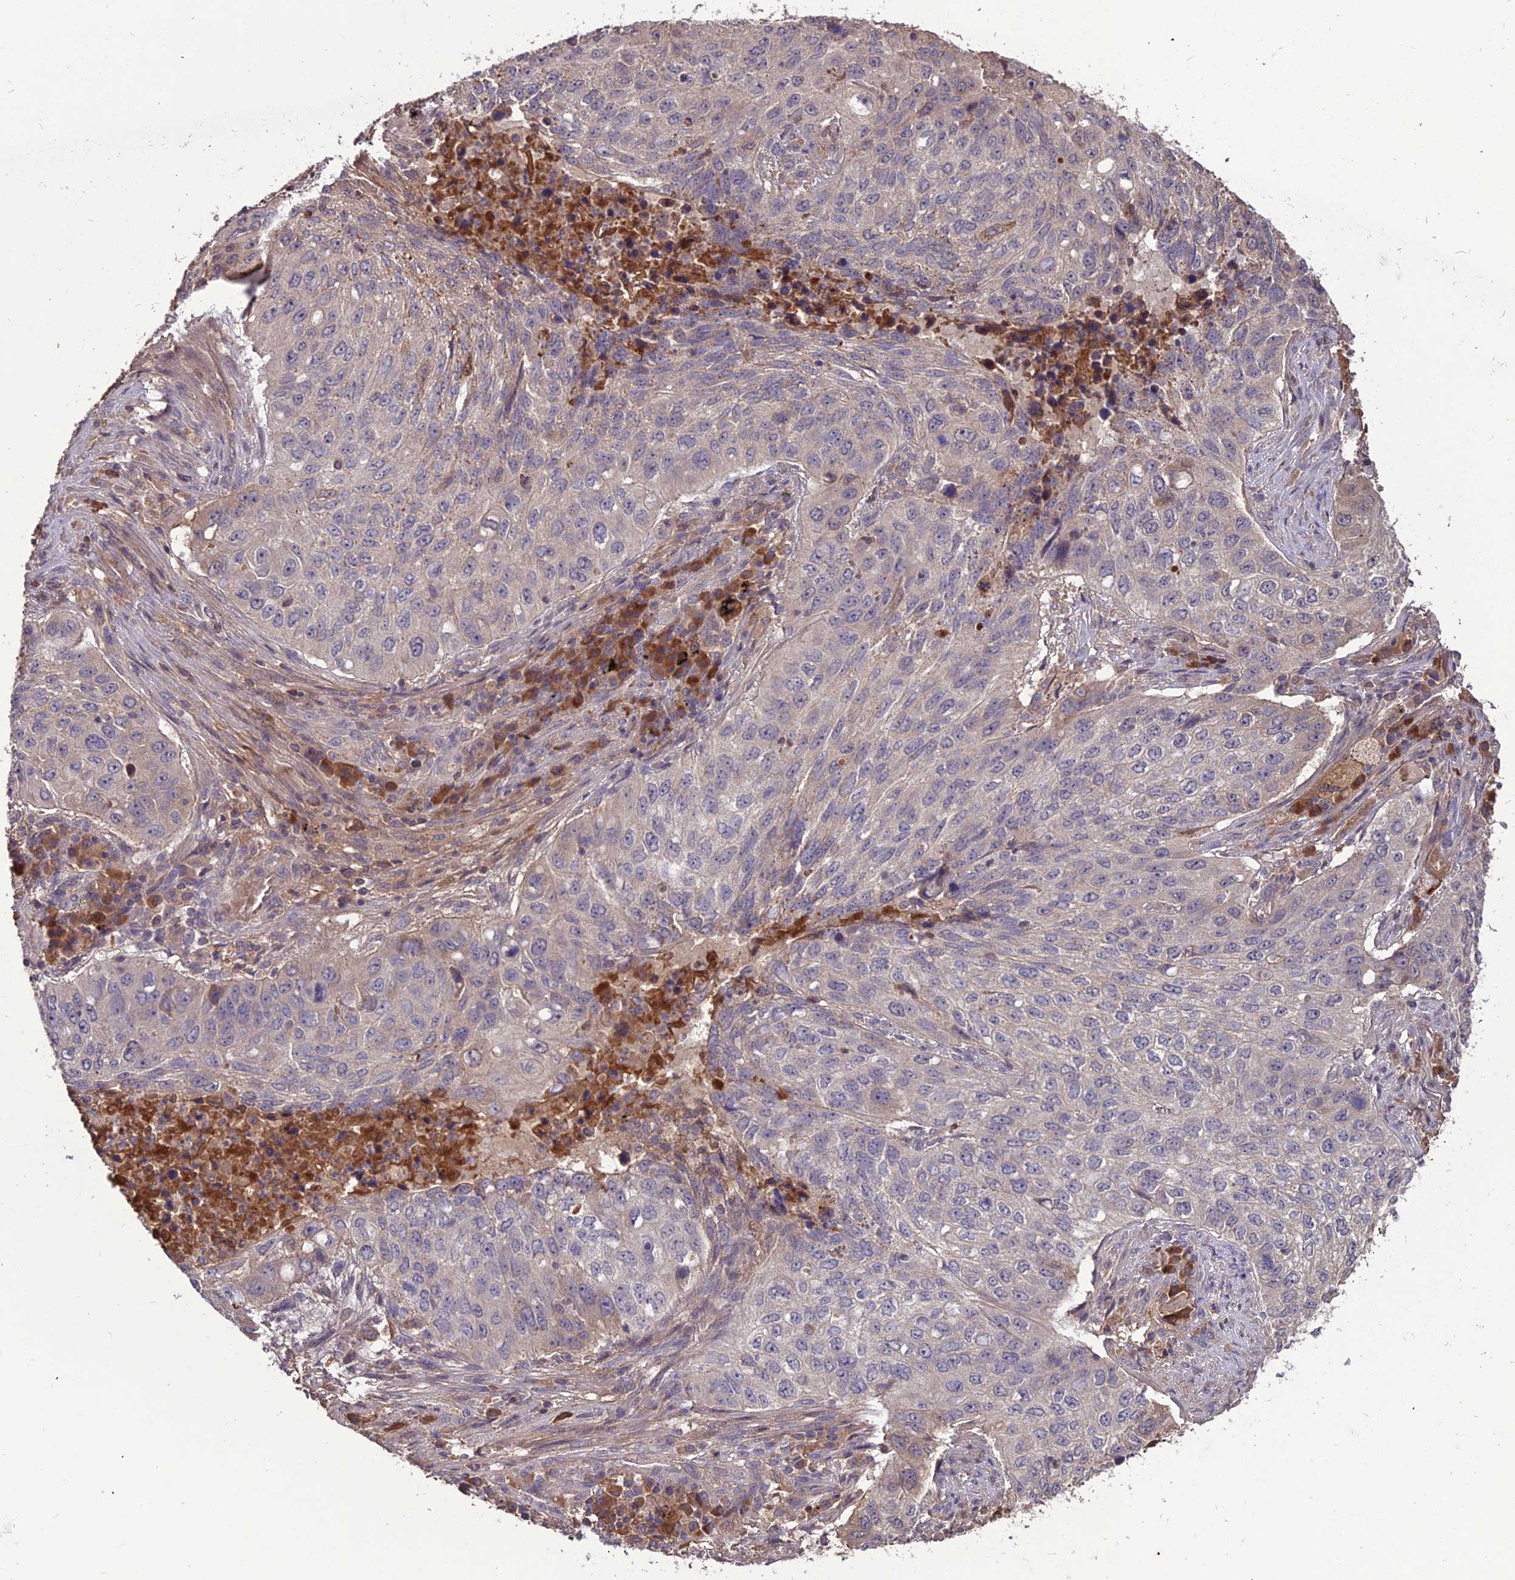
{"staining": {"intensity": "negative", "quantity": "none", "location": "none"}, "tissue": "lung cancer", "cell_type": "Tumor cells", "image_type": "cancer", "snomed": [{"axis": "morphology", "description": "Squamous cell carcinoma, NOS"}, {"axis": "topography", "description": "Lung"}], "caption": "DAB immunohistochemical staining of human lung cancer reveals no significant staining in tumor cells.", "gene": "KCTD16", "patient": {"sex": "female", "age": 63}}